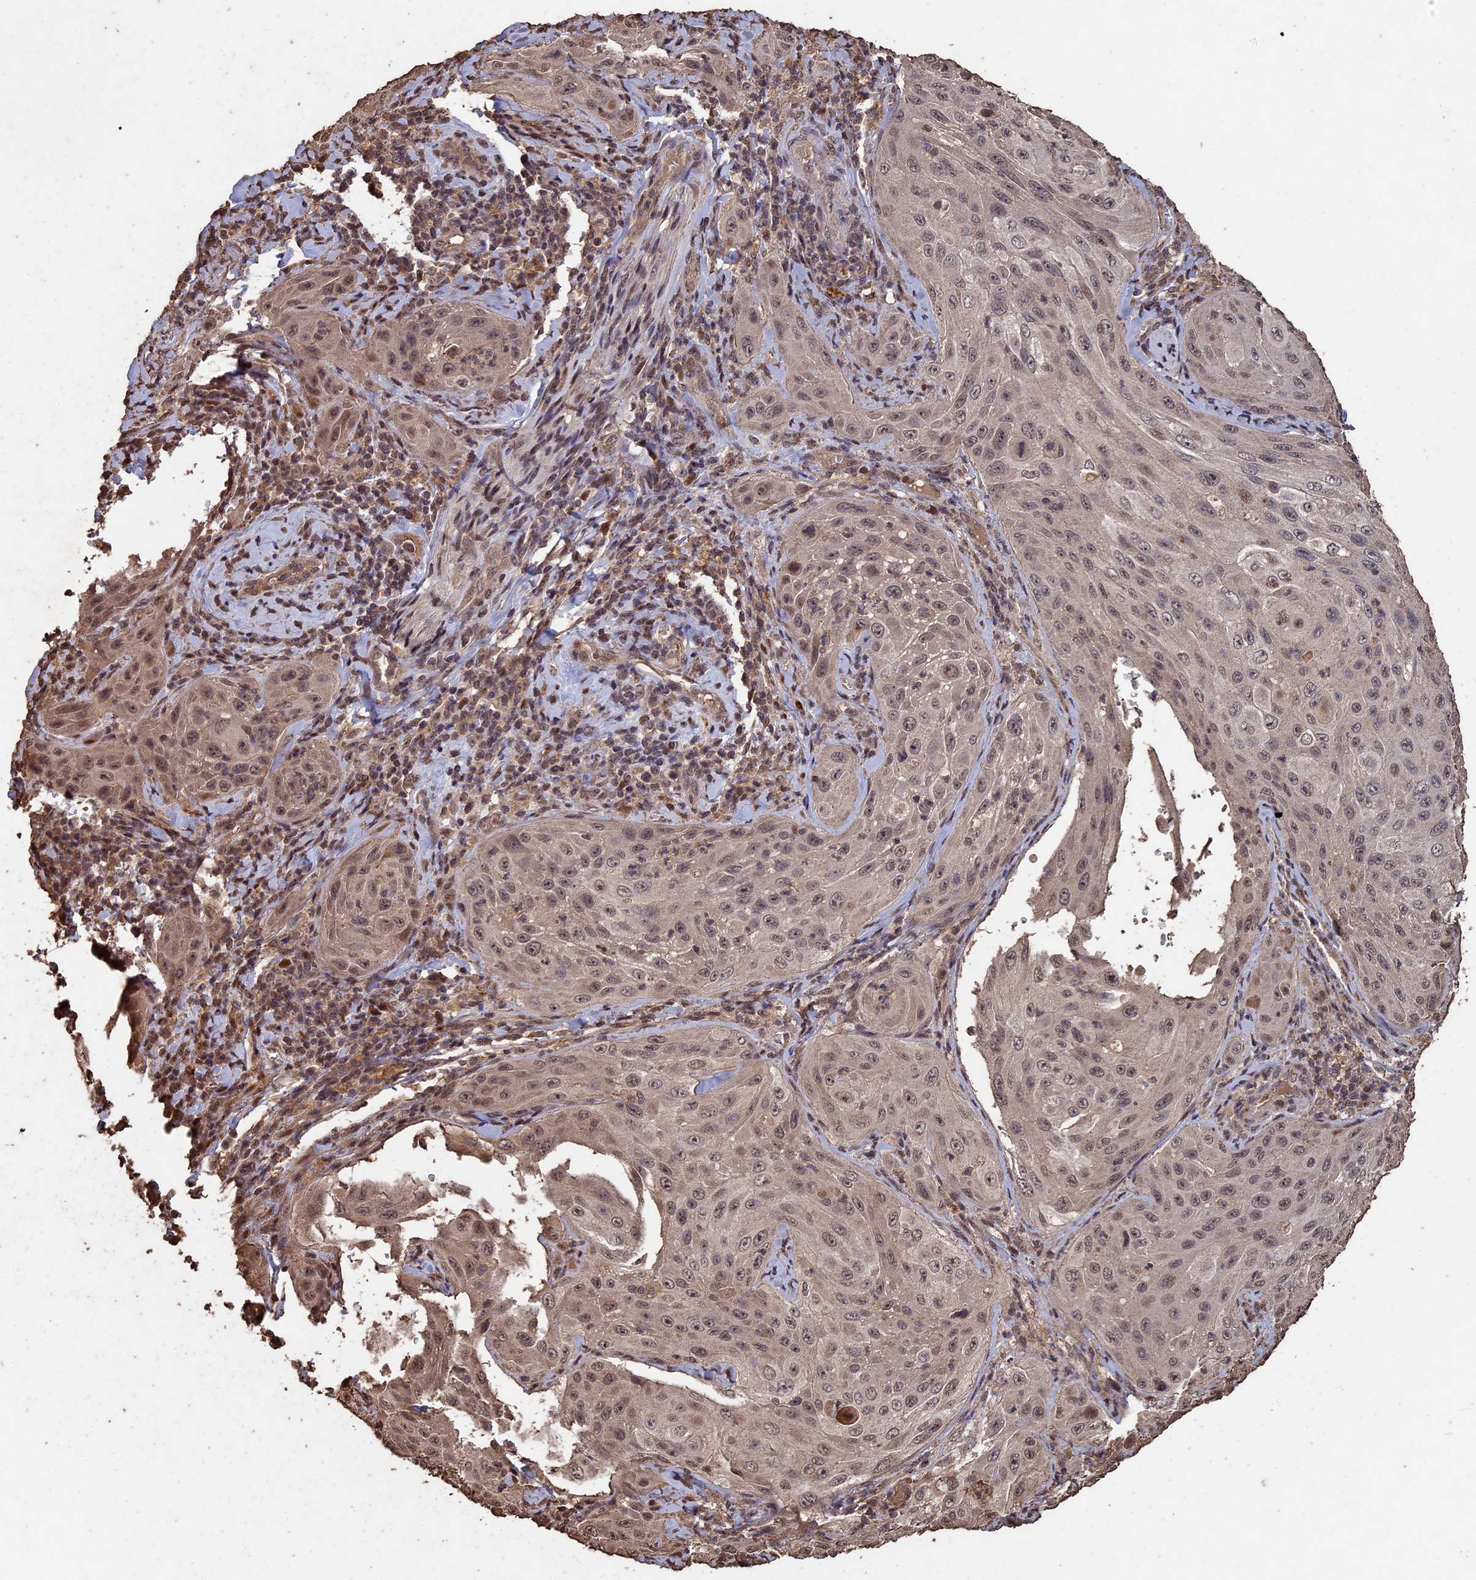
{"staining": {"intensity": "weak", "quantity": ">75%", "location": "nuclear"}, "tissue": "cervical cancer", "cell_type": "Tumor cells", "image_type": "cancer", "snomed": [{"axis": "morphology", "description": "Squamous cell carcinoma, NOS"}, {"axis": "topography", "description": "Cervix"}], "caption": "Squamous cell carcinoma (cervical) stained with immunohistochemistry (IHC) reveals weak nuclear staining in about >75% of tumor cells. (brown staining indicates protein expression, while blue staining denotes nuclei).", "gene": "HUNK", "patient": {"sex": "female", "age": 42}}